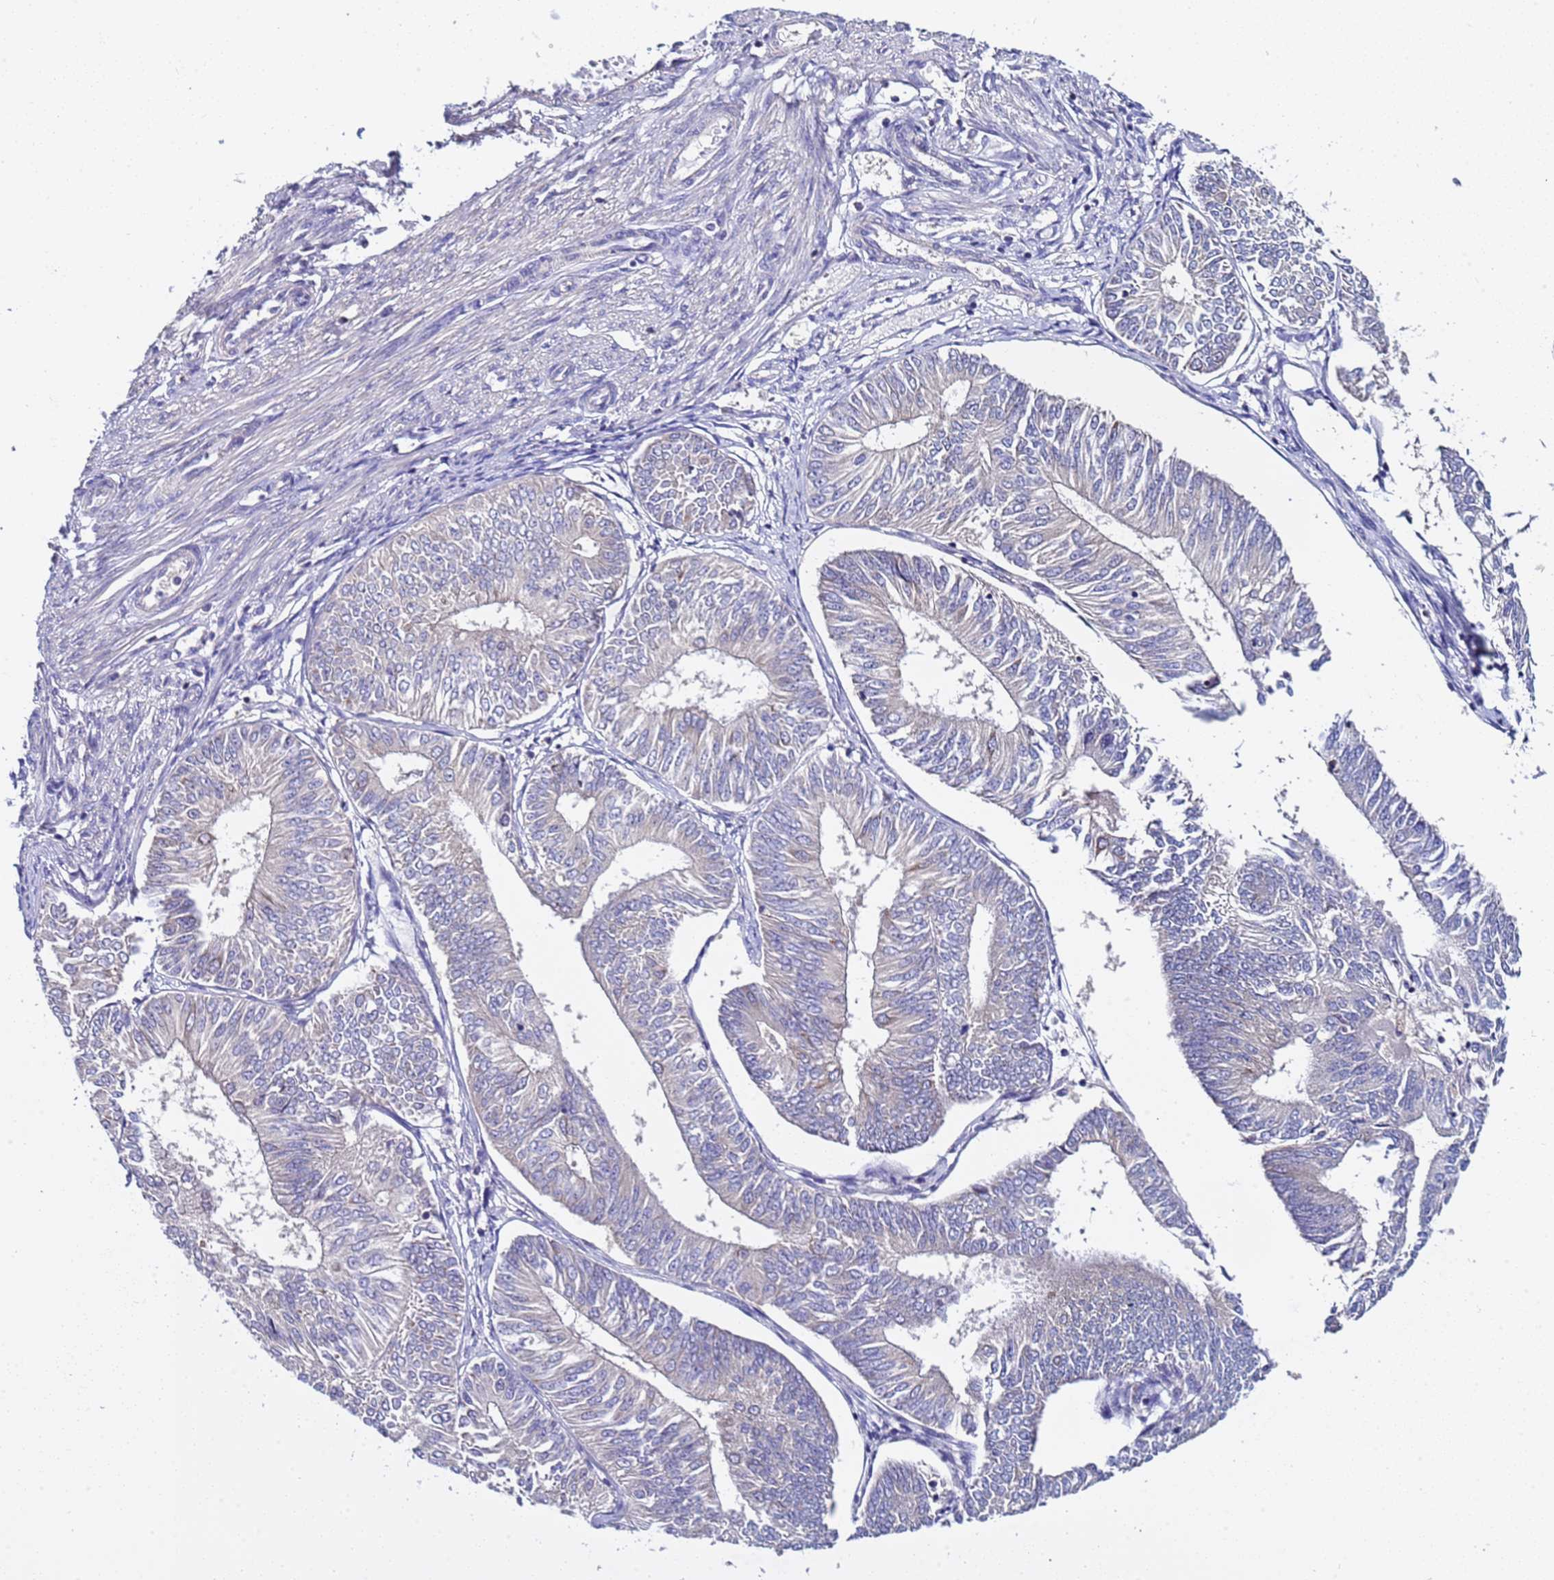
{"staining": {"intensity": "negative", "quantity": "none", "location": "none"}, "tissue": "endometrial cancer", "cell_type": "Tumor cells", "image_type": "cancer", "snomed": [{"axis": "morphology", "description": "Adenocarcinoma, NOS"}, {"axis": "topography", "description": "Endometrium"}], "caption": "This is a histopathology image of IHC staining of endometrial cancer (adenocarcinoma), which shows no staining in tumor cells.", "gene": "ELMOD2", "patient": {"sex": "female", "age": 58}}